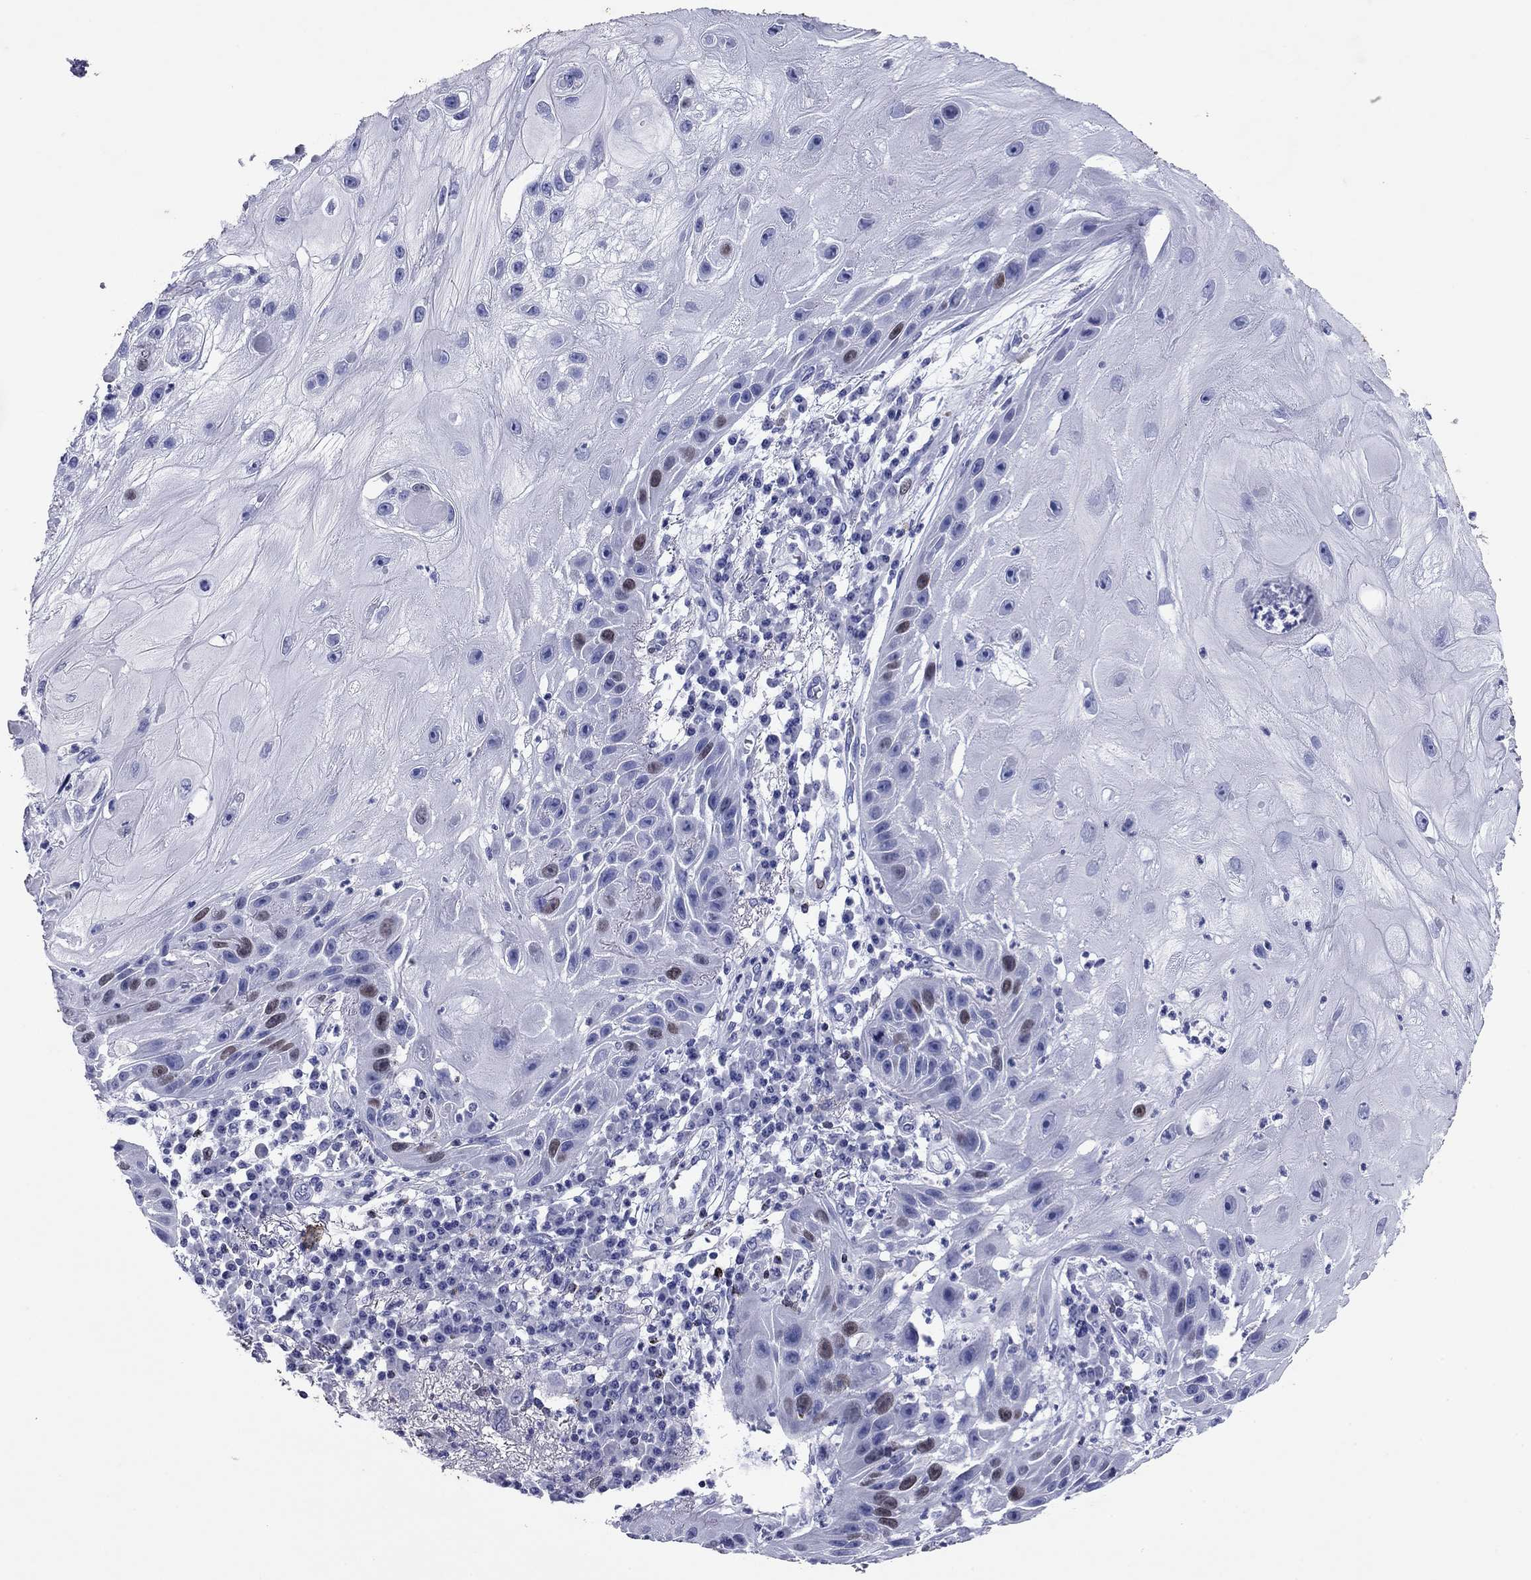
{"staining": {"intensity": "weak", "quantity": "<25%", "location": "nuclear"}, "tissue": "skin cancer", "cell_type": "Tumor cells", "image_type": "cancer", "snomed": [{"axis": "morphology", "description": "Normal tissue, NOS"}, {"axis": "morphology", "description": "Squamous cell carcinoma, NOS"}, {"axis": "topography", "description": "Skin"}], "caption": "High magnification brightfield microscopy of skin cancer stained with DAB (brown) and counterstained with hematoxylin (blue): tumor cells show no significant staining.", "gene": "GZMK", "patient": {"sex": "male", "age": 79}}